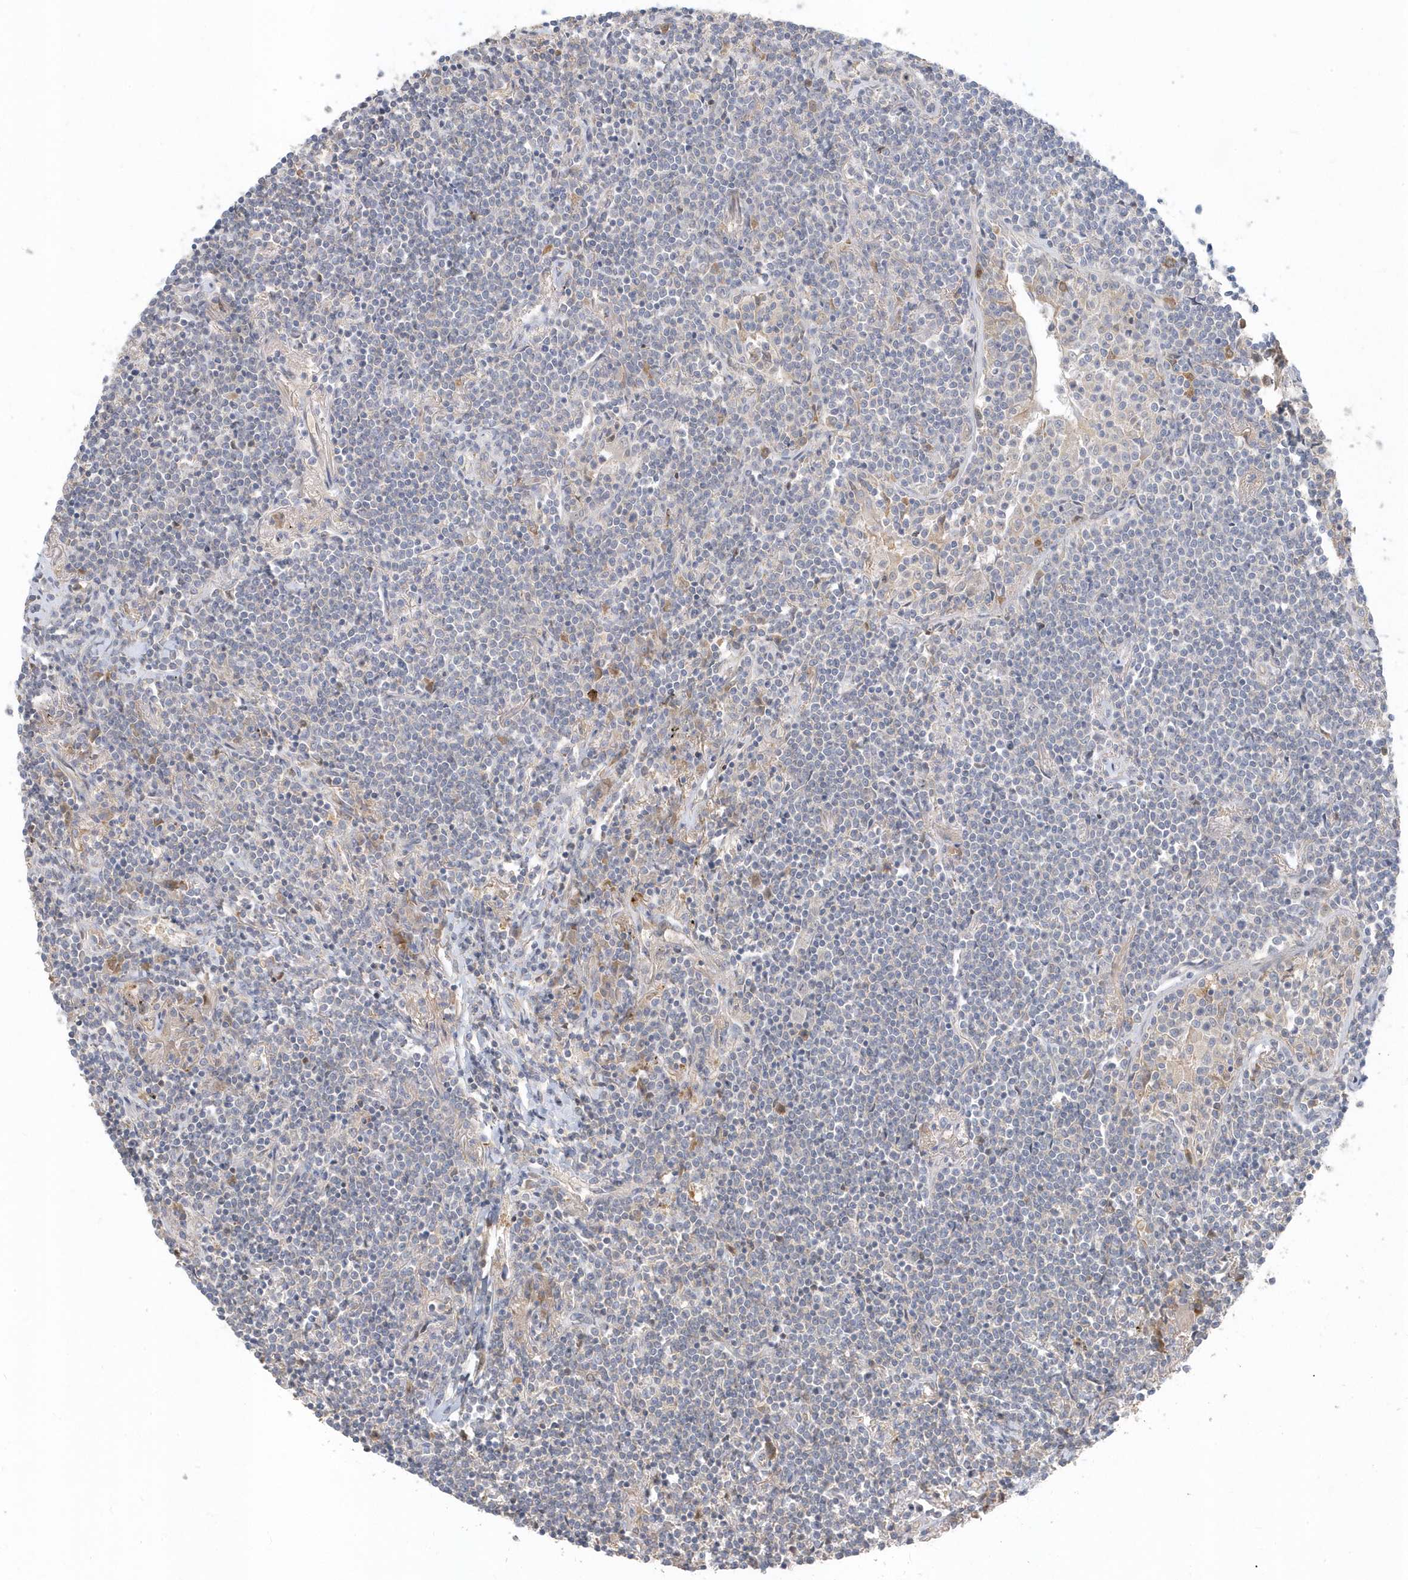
{"staining": {"intensity": "negative", "quantity": "none", "location": "none"}, "tissue": "lymphoma", "cell_type": "Tumor cells", "image_type": "cancer", "snomed": [{"axis": "morphology", "description": "Malignant lymphoma, non-Hodgkin's type, Low grade"}, {"axis": "topography", "description": "Lung"}], "caption": "This is a histopathology image of immunohistochemistry (IHC) staining of lymphoma, which shows no expression in tumor cells. (DAB (3,3'-diaminobenzidine) immunohistochemistry, high magnification).", "gene": "USP53", "patient": {"sex": "female", "age": 71}}